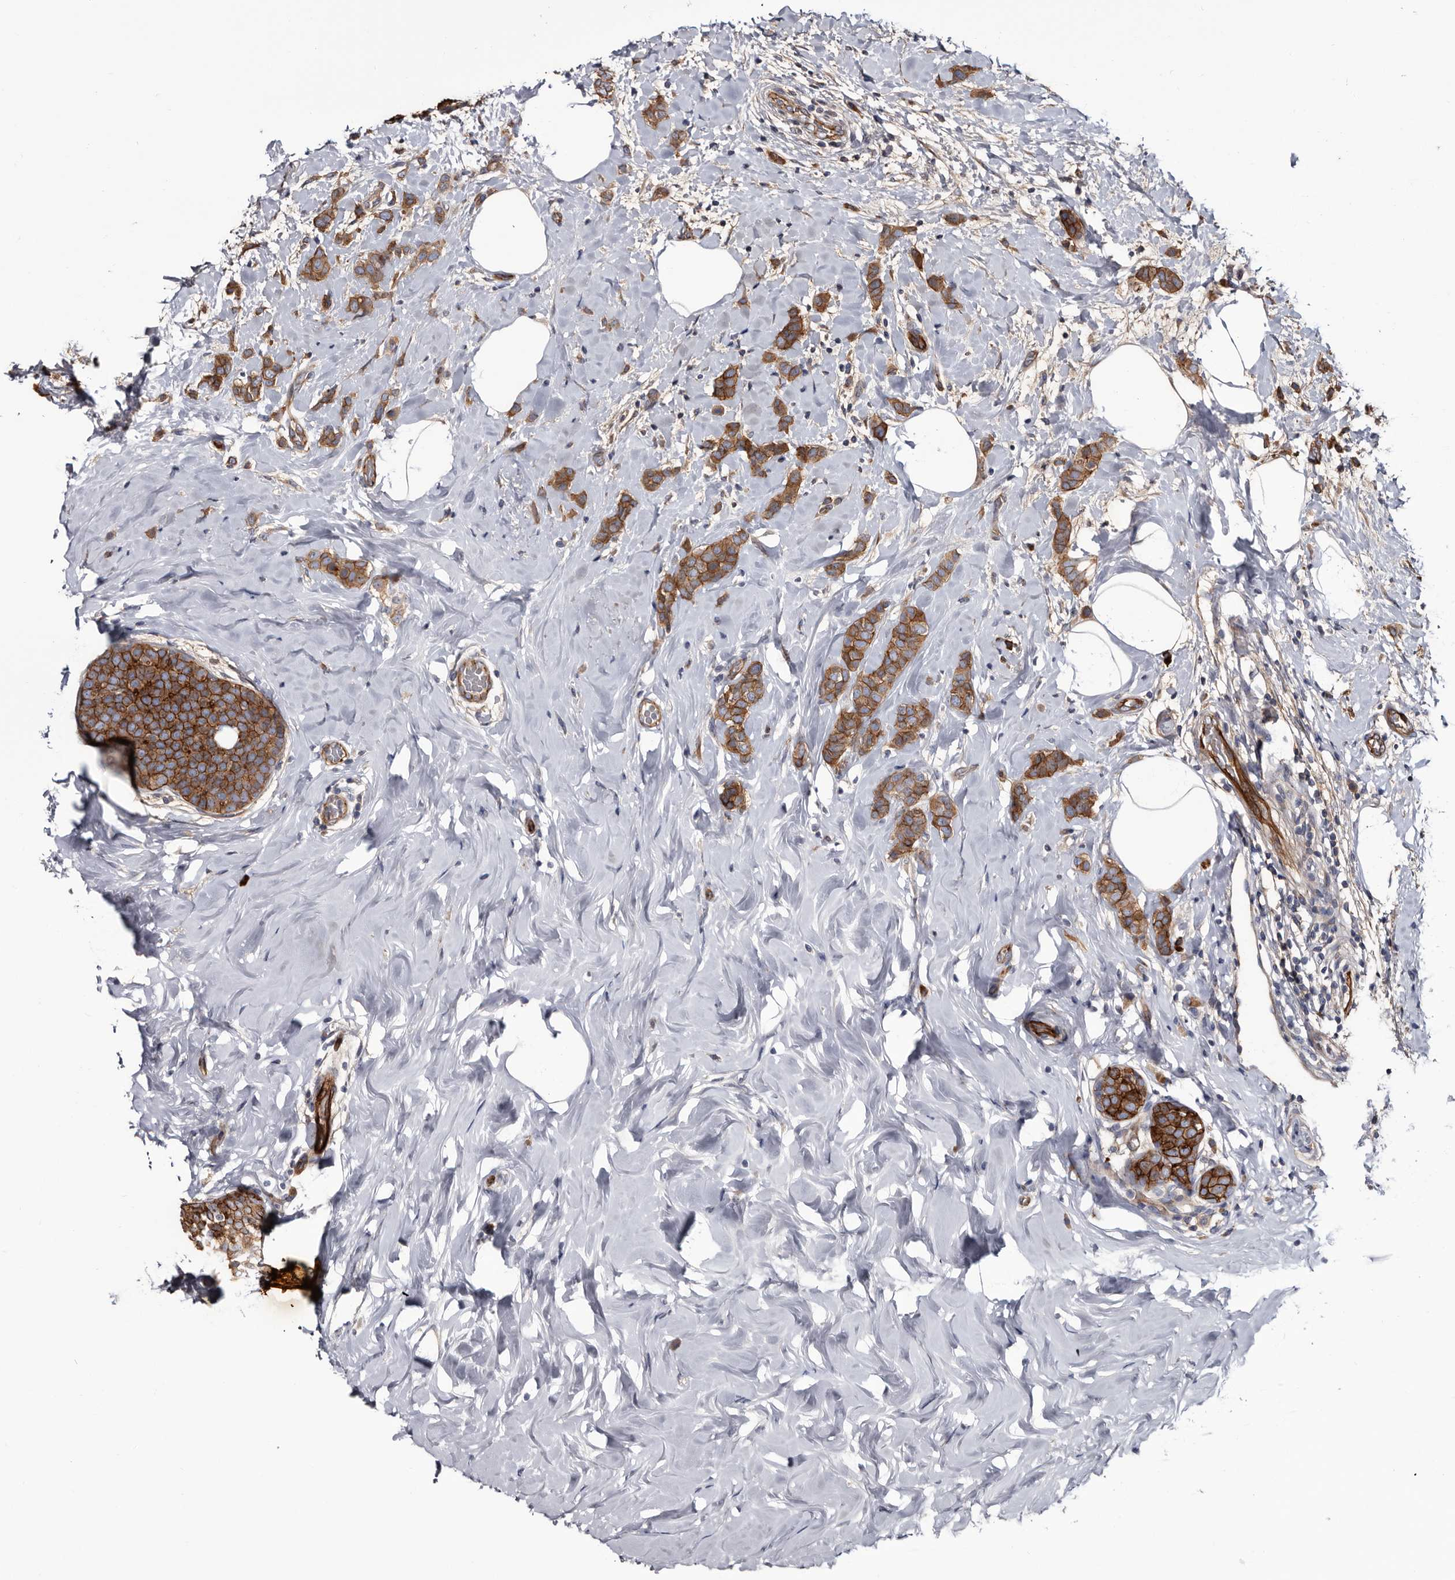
{"staining": {"intensity": "moderate", "quantity": ">75%", "location": "cytoplasmic/membranous"}, "tissue": "breast cancer", "cell_type": "Tumor cells", "image_type": "cancer", "snomed": [{"axis": "morphology", "description": "Lobular carcinoma, in situ"}, {"axis": "morphology", "description": "Lobular carcinoma"}, {"axis": "topography", "description": "Breast"}], "caption": "About >75% of tumor cells in breast cancer show moderate cytoplasmic/membranous protein positivity as visualized by brown immunohistochemical staining.", "gene": "TSPAN17", "patient": {"sex": "female", "age": 41}}